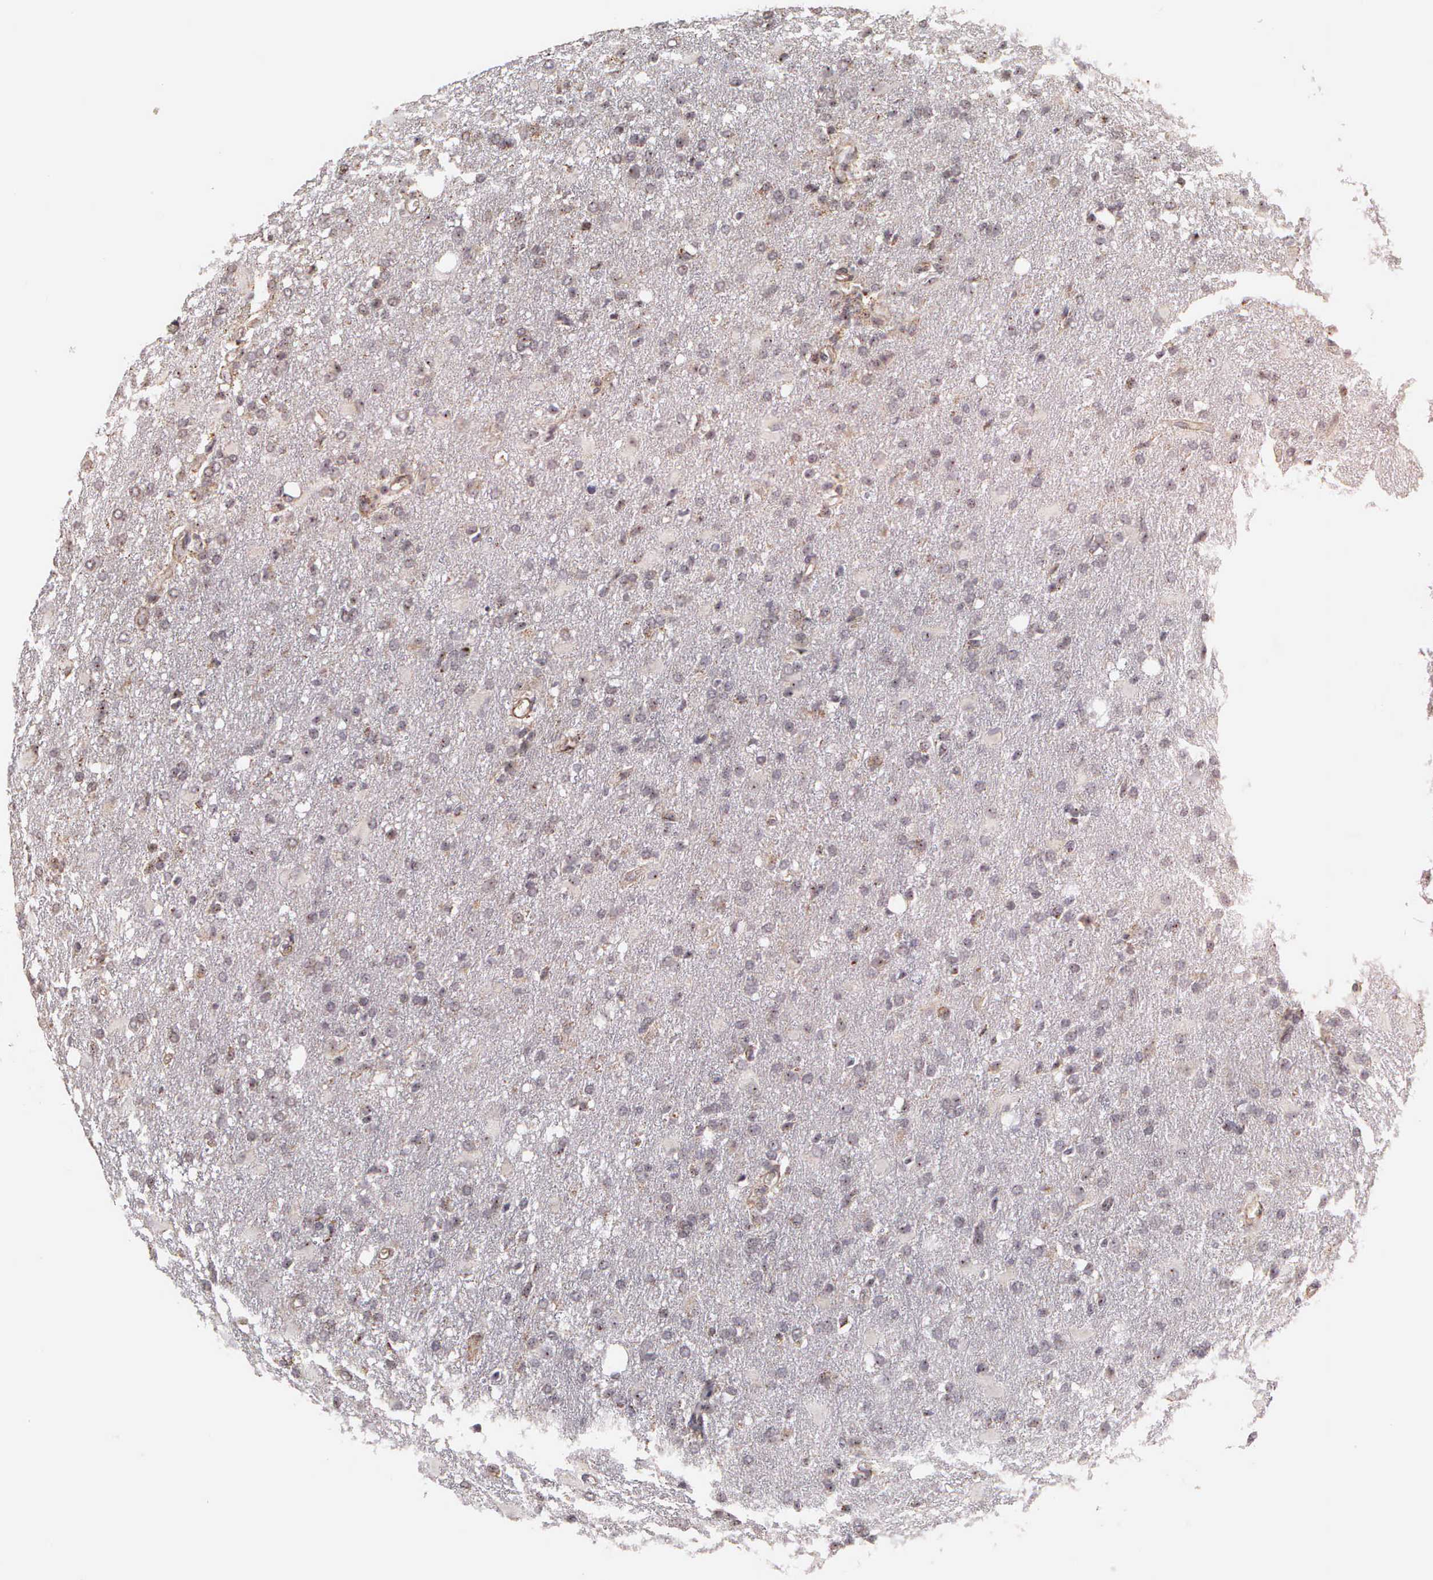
{"staining": {"intensity": "weak", "quantity": "25%-75%", "location": "cytoplasmic/membranous,nuclear"}, "tissue": "glioma", "cell_type": "Tumor cells", "image_type": "cancer", "snomed": [{"axis": "morphology", "description": "Glioma, malignant, High grade"}, {"axis": "topography", "description": "Brain"}], "caption": "Protein staining of glioma tissue shows weak cytoplasmic/membranous and nuclear staining in approximately 25%-75% of tumor cells.", "gene": "NGDN", "patient": {"sex": "male", "age": 68}}